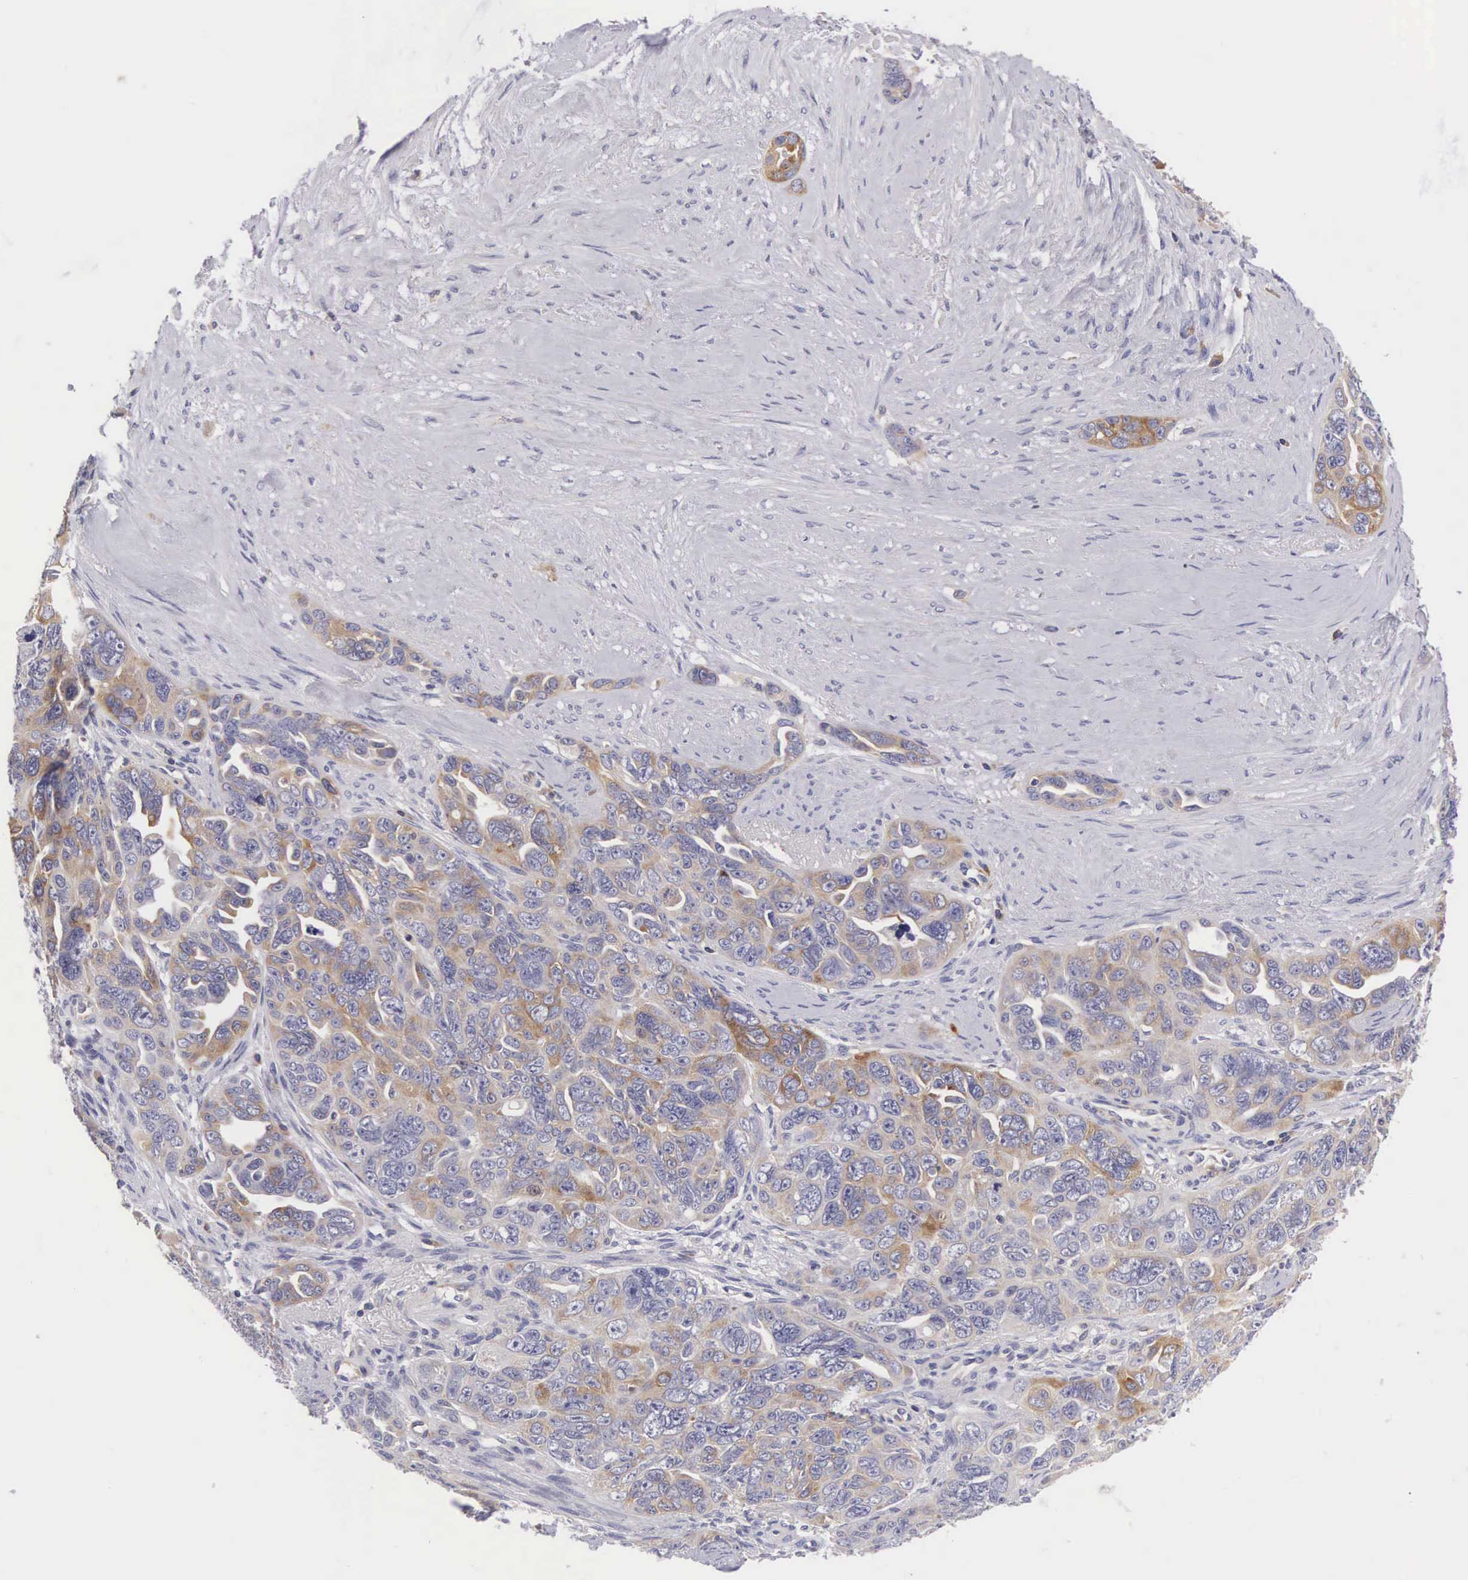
{"staining": {"intensity": "moderate", "quantity": ">75%", "location": "cytoplasmic/membranous"}, "tissue": "ovarian cancer", "cell_type": "Tumor cells", "image_type": "cancer", "snomed": [{"axis": "morphology", "description": "Cystadenocarcinoma, serous, NOS"}, {"axis": "topography", "description": "Ovary"}], "caption": "Protein expression analysis of human ovarian serous cystadenocarcinoma reveals moderate cytoplasmic/membranous positivity in approximately >75% of tumor cells. The staining was performed using DAB (3,3'-diaminobenzidine), with brown indicating positive protein expression. Nuclei are stained blue with hematoxylin.", "gene": "OSBPL3", "patient": {"sex": "female", "age": 63}}